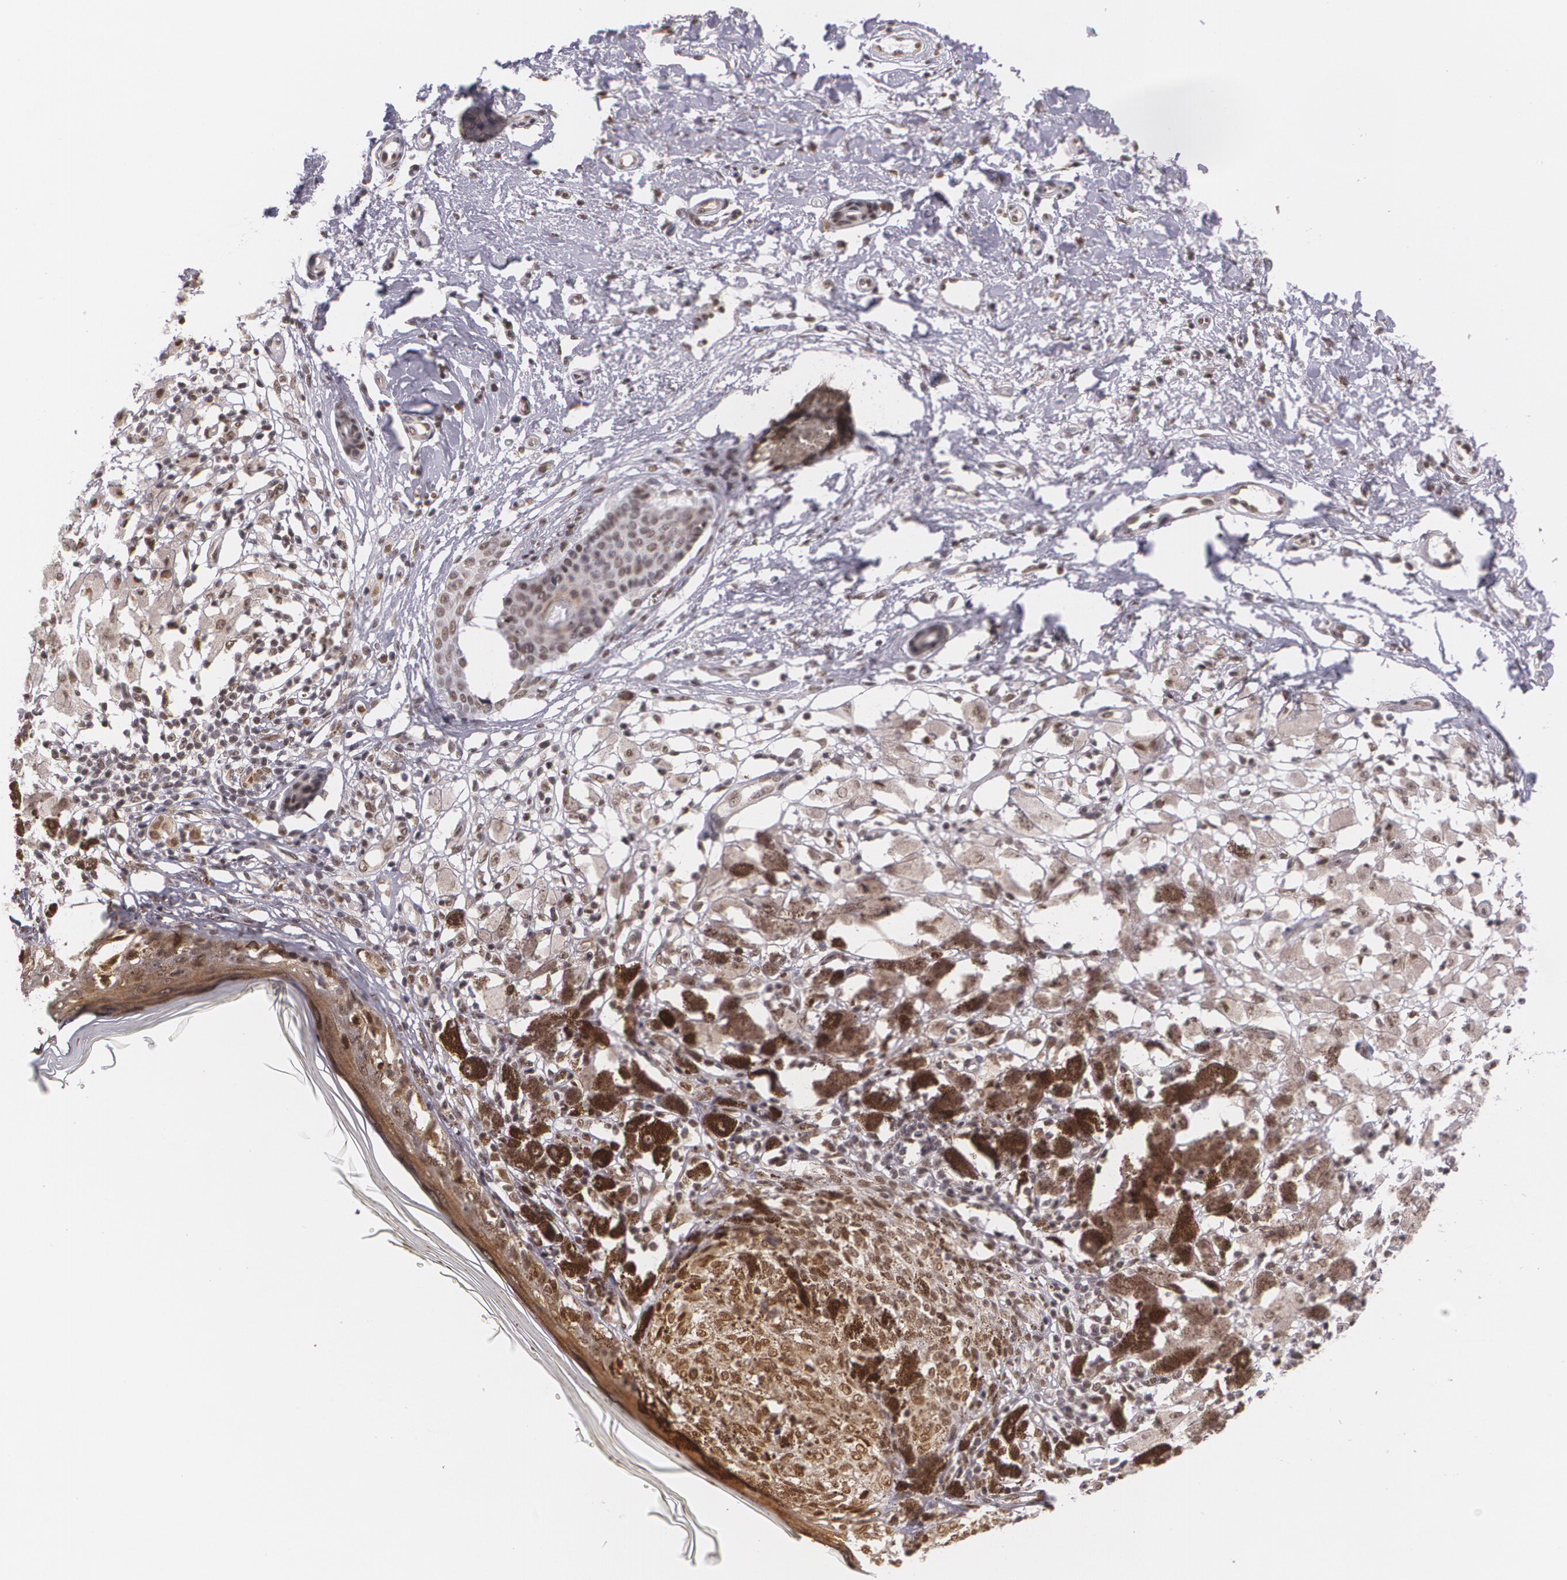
{"staining": {"intensity": "weak", "quantity": ">75%", "location": "nuclear"}, "tissue": "melanoma", "cell_type": "Tumor cells", "image_type": "cancer", "snomed": [{"axis": "morphology", "description": "Malignant melanoma, NOS"}, {"axis": "topography", "description": "Skin"}], "caption": "This image exhibits immunohistochemistry staining of malignant melanoma, with low weak nuclear positivity in approximately >75% of tumor cells.", "gene": "ALX1", "patient": {"sex": "male", "age": 88}}